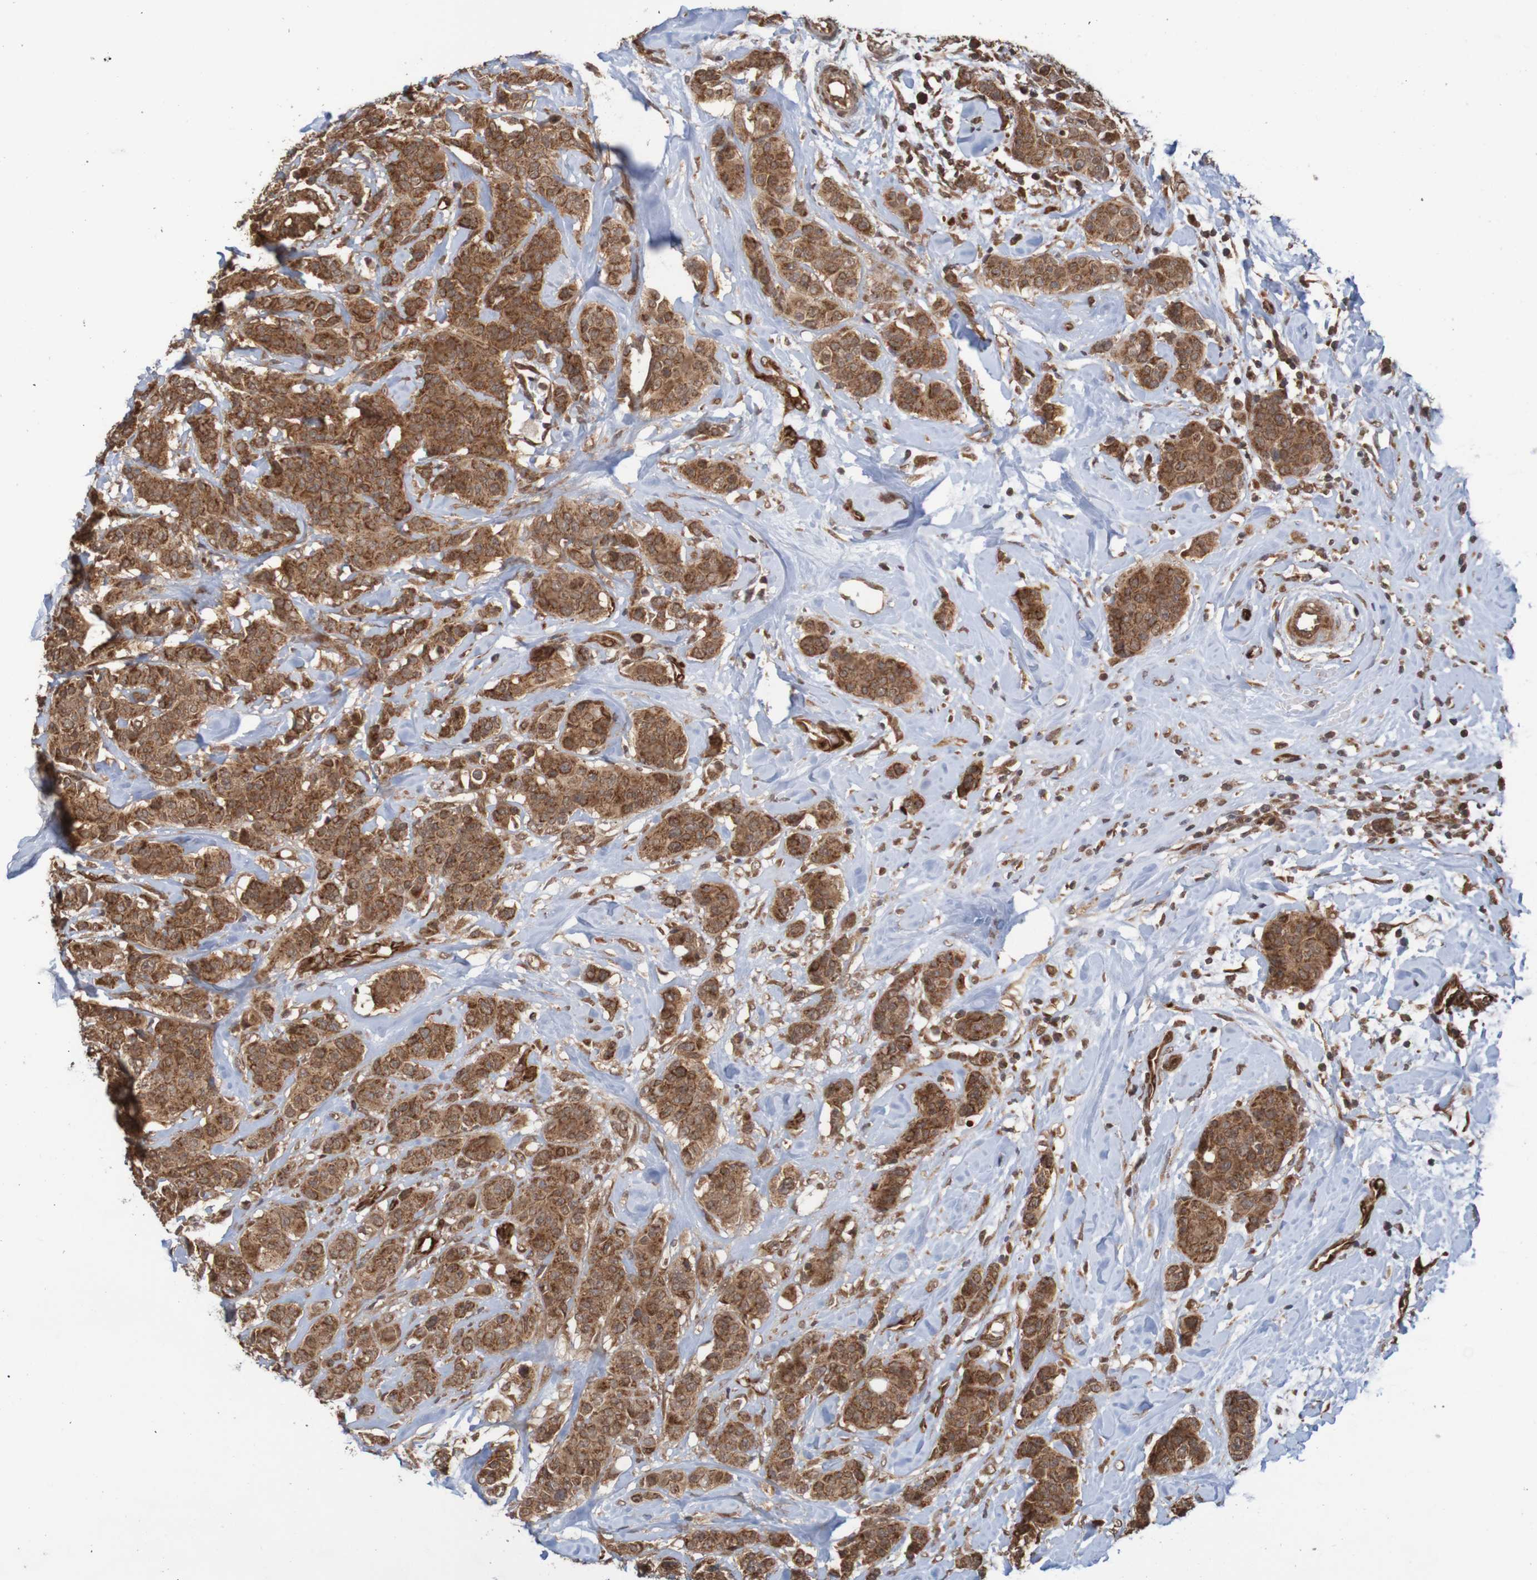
{"staining": {"intensity": "strong", "quantity": ">75%", "location": "cytoplasmic/membranous"}, "tissue": "breast cancer", "cell_type": "Tumor cells", "image_type": "cancer", "snomed": [{"axis": "morphology", "description": "Normal tissue, NOS"}, {"axis": "morphology", "description": "Duct carcinoma"}, {"axis": "topography", "description": "Breast"}], "caption": "Immunohistochemical staining of human breast cancer shows strong cytoplasmic/membranous protein staining in approximately >75% of tumor cells.", "gene": "MRPL52", "patient": {"sex": "female", "age": 40}}